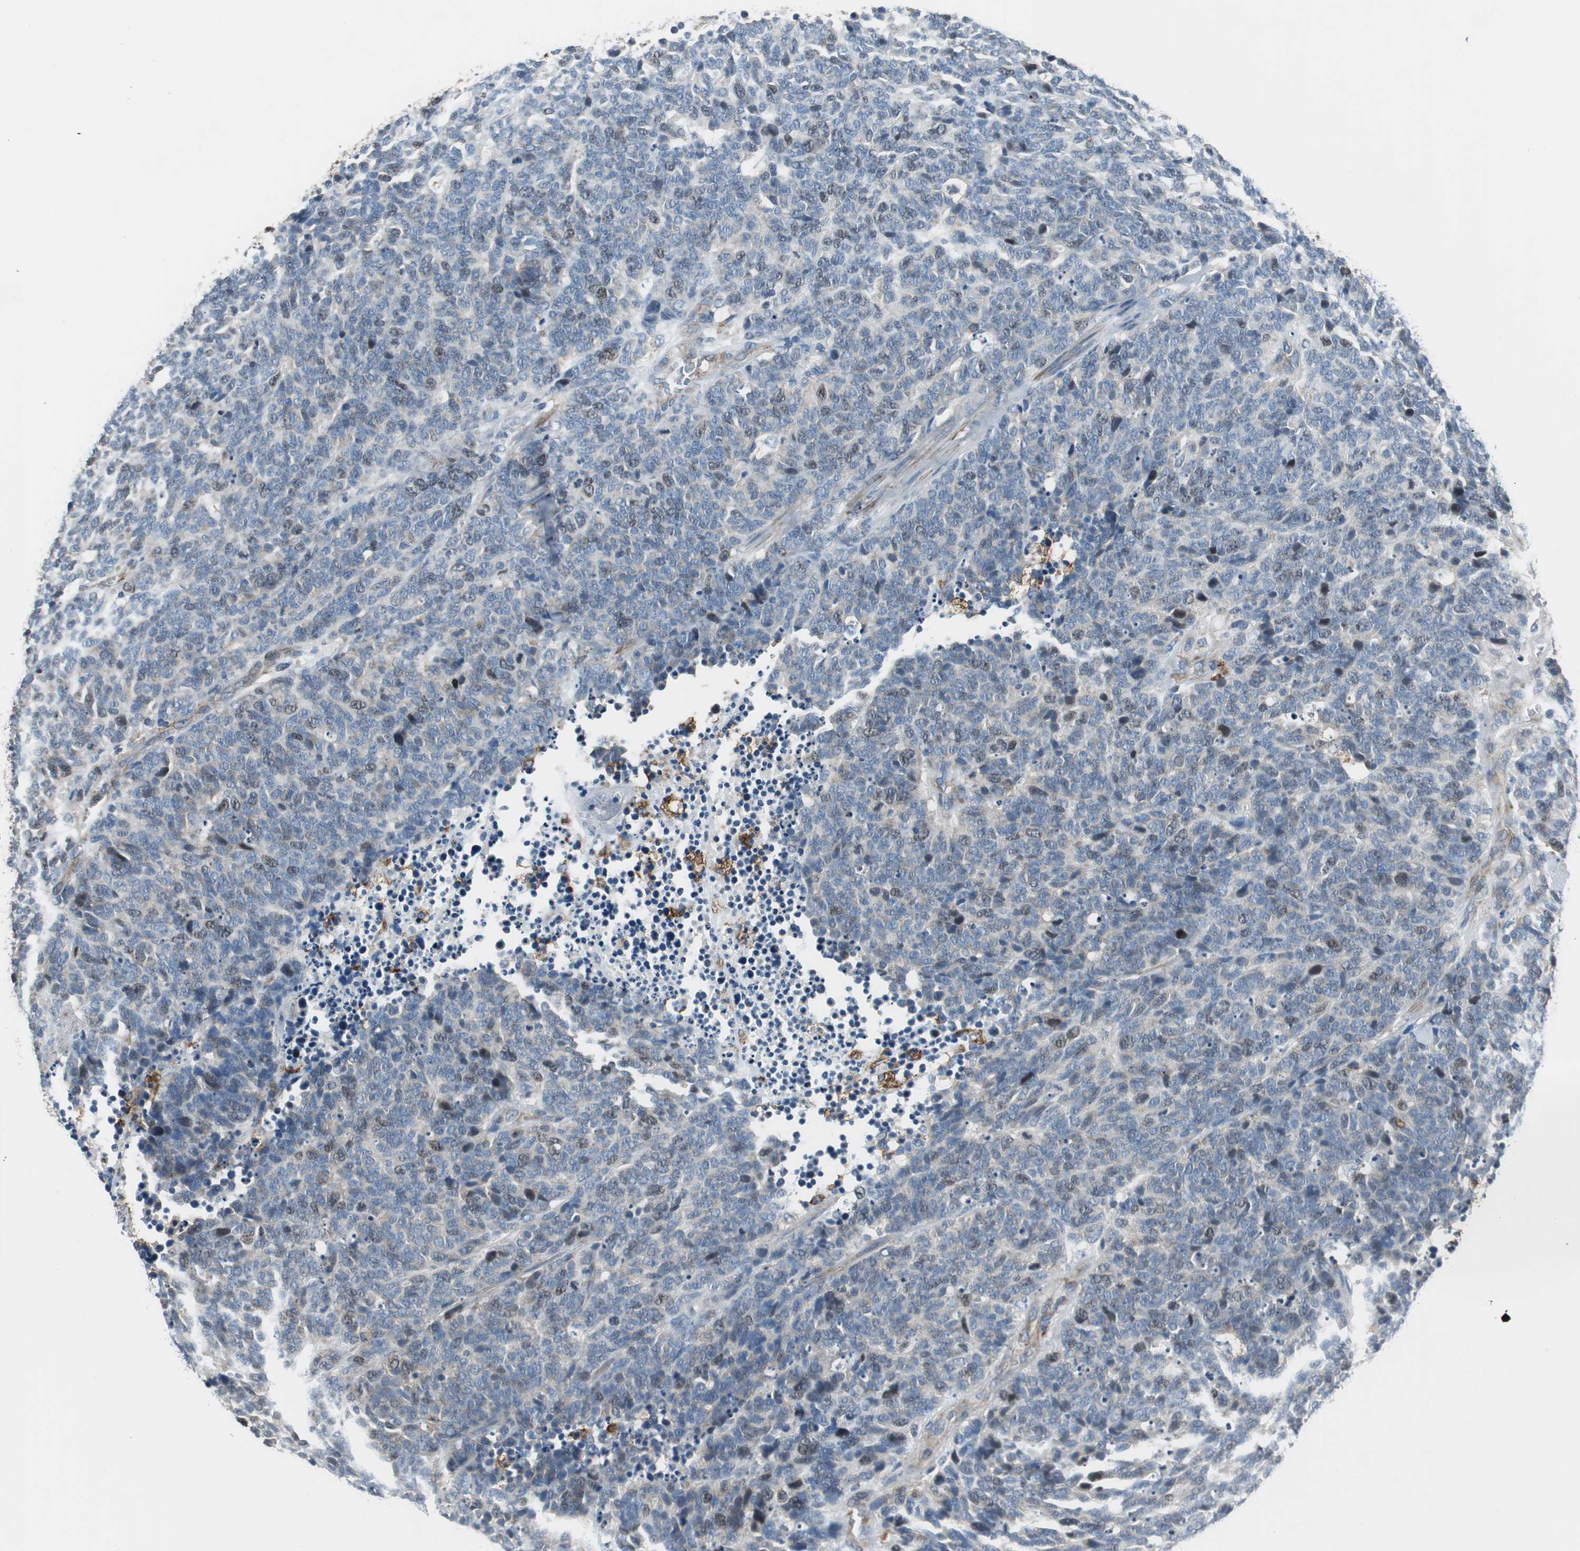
{"staining": {"intensity": "moderate", "quantity": "<25%", "location": "cytoplasmic/membranous,nuclear"}, "tissue": "lung cancer", "cell_type": "Tumor cells", "image_type": "cancer", "snomed": [{"axis": "morphology", "description": "Neoplasm, malignant, NOS"}, {"axis": "topography", "description": "Lung"}], "caption": "High-magnification brightfield microscopy of lung cancer (neoplasm (malignant)) stained with DAB (brown) and counterstained with hematoxylin (blue). tumor cells exhibit moderate cytoplasmic/membranous and nuclear expression is appreciated in about<25% of cells. (brown staining indicates protein expression, while blue staining denotes nuclei).", "gene": "PI4KB", "patient": {"sex": "female", "age": 58}}